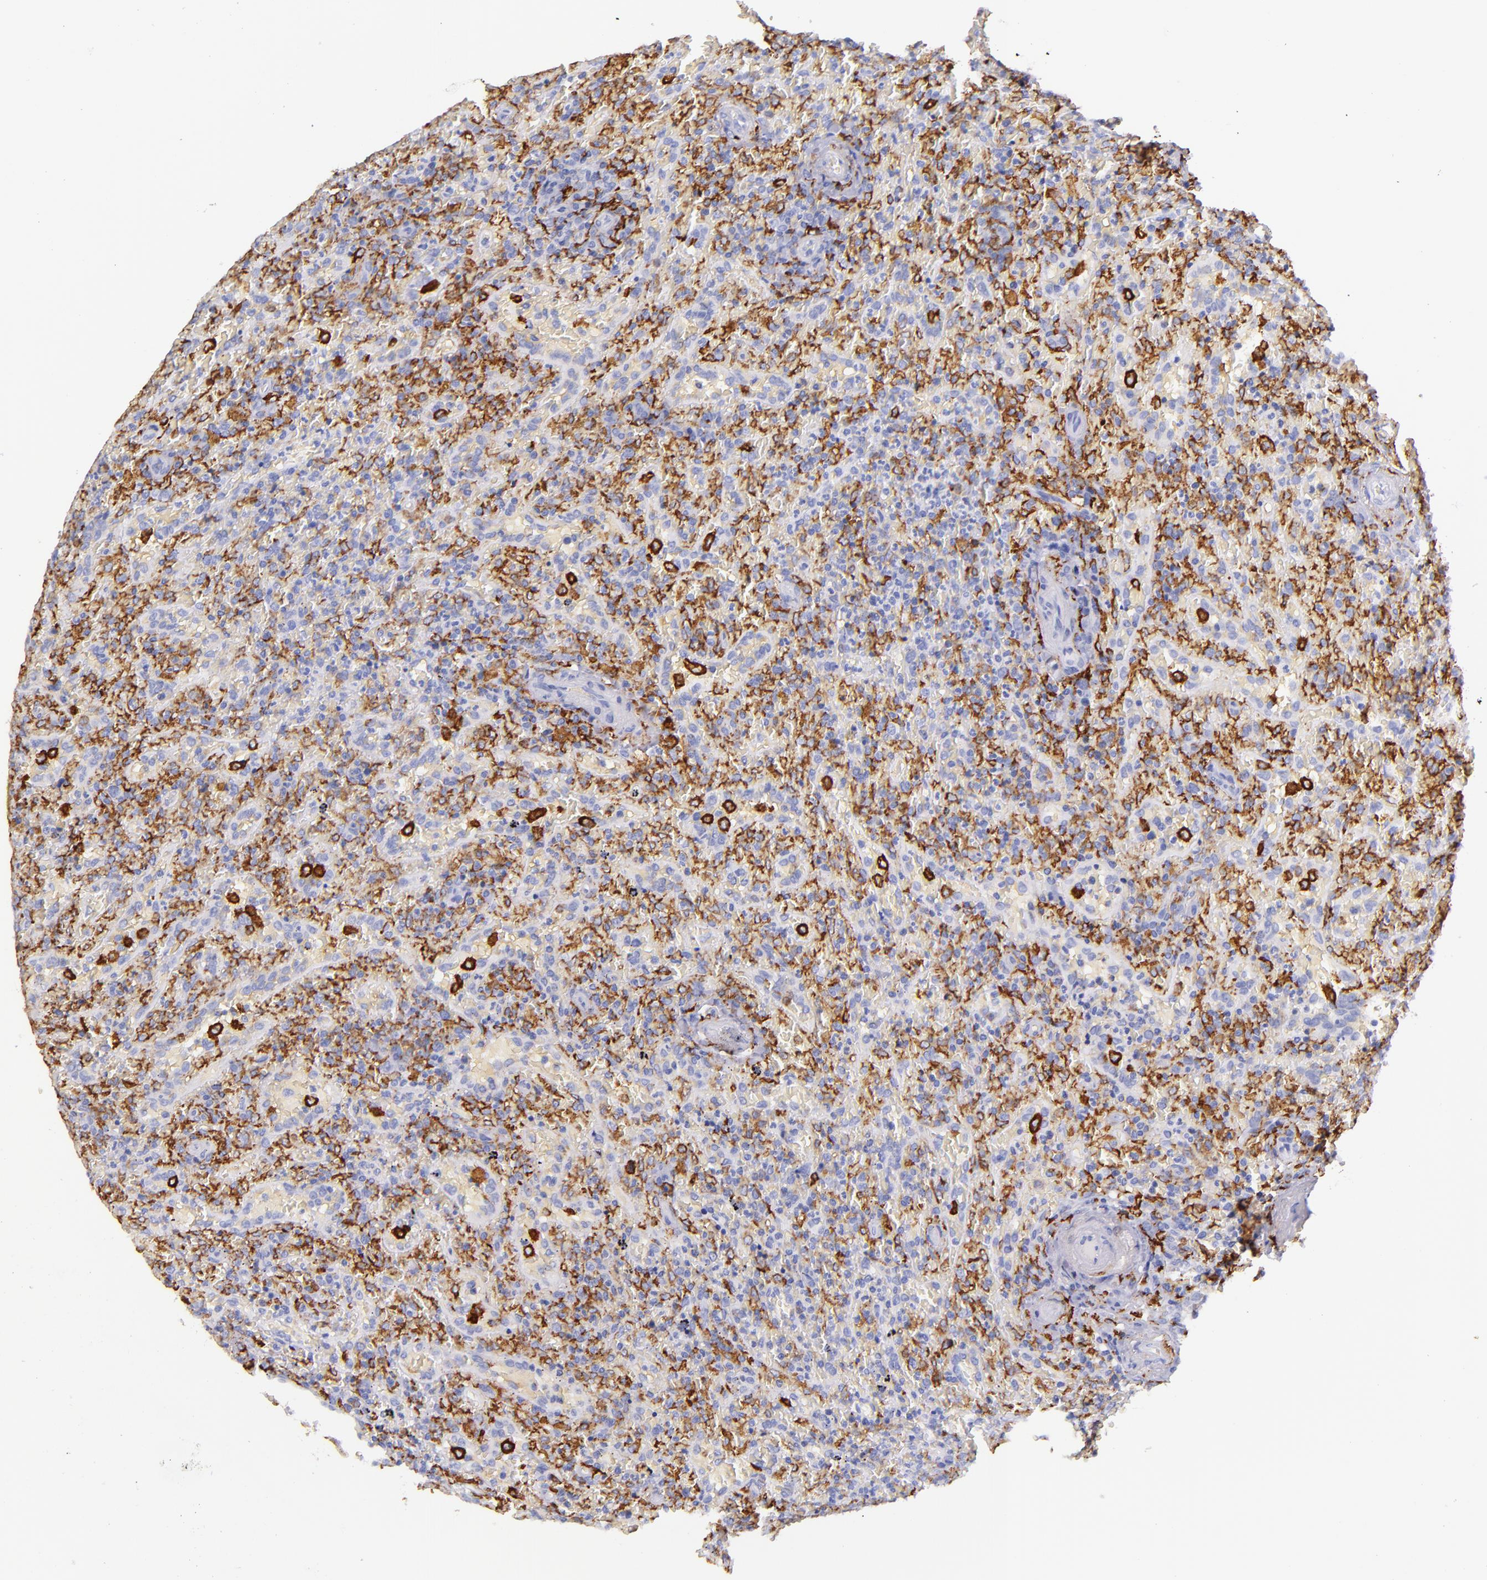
{"staining": {"intensity": "negative", "quantity": "none", "location": "none"}, "tissue": "lymphoma", "cell_type": "Tumor cells", "image_type": "cancer", "snomed": [{"axis": "morphology", "description": "Malignant lymphoma, non-Hodgkin's type, High grade"}, {"axis": "topography", "description": "Spleen"}, {"axis": "topography", "description": "Lymph node"}], "caption": "This is an immunohistochemistry photomicrograph of high-grade malignant lymphoma, non-Hodgkin's type. There is no staining in tumor cells.", "gene": "CD163", "patient": {"sex": "female", "age": 70}}